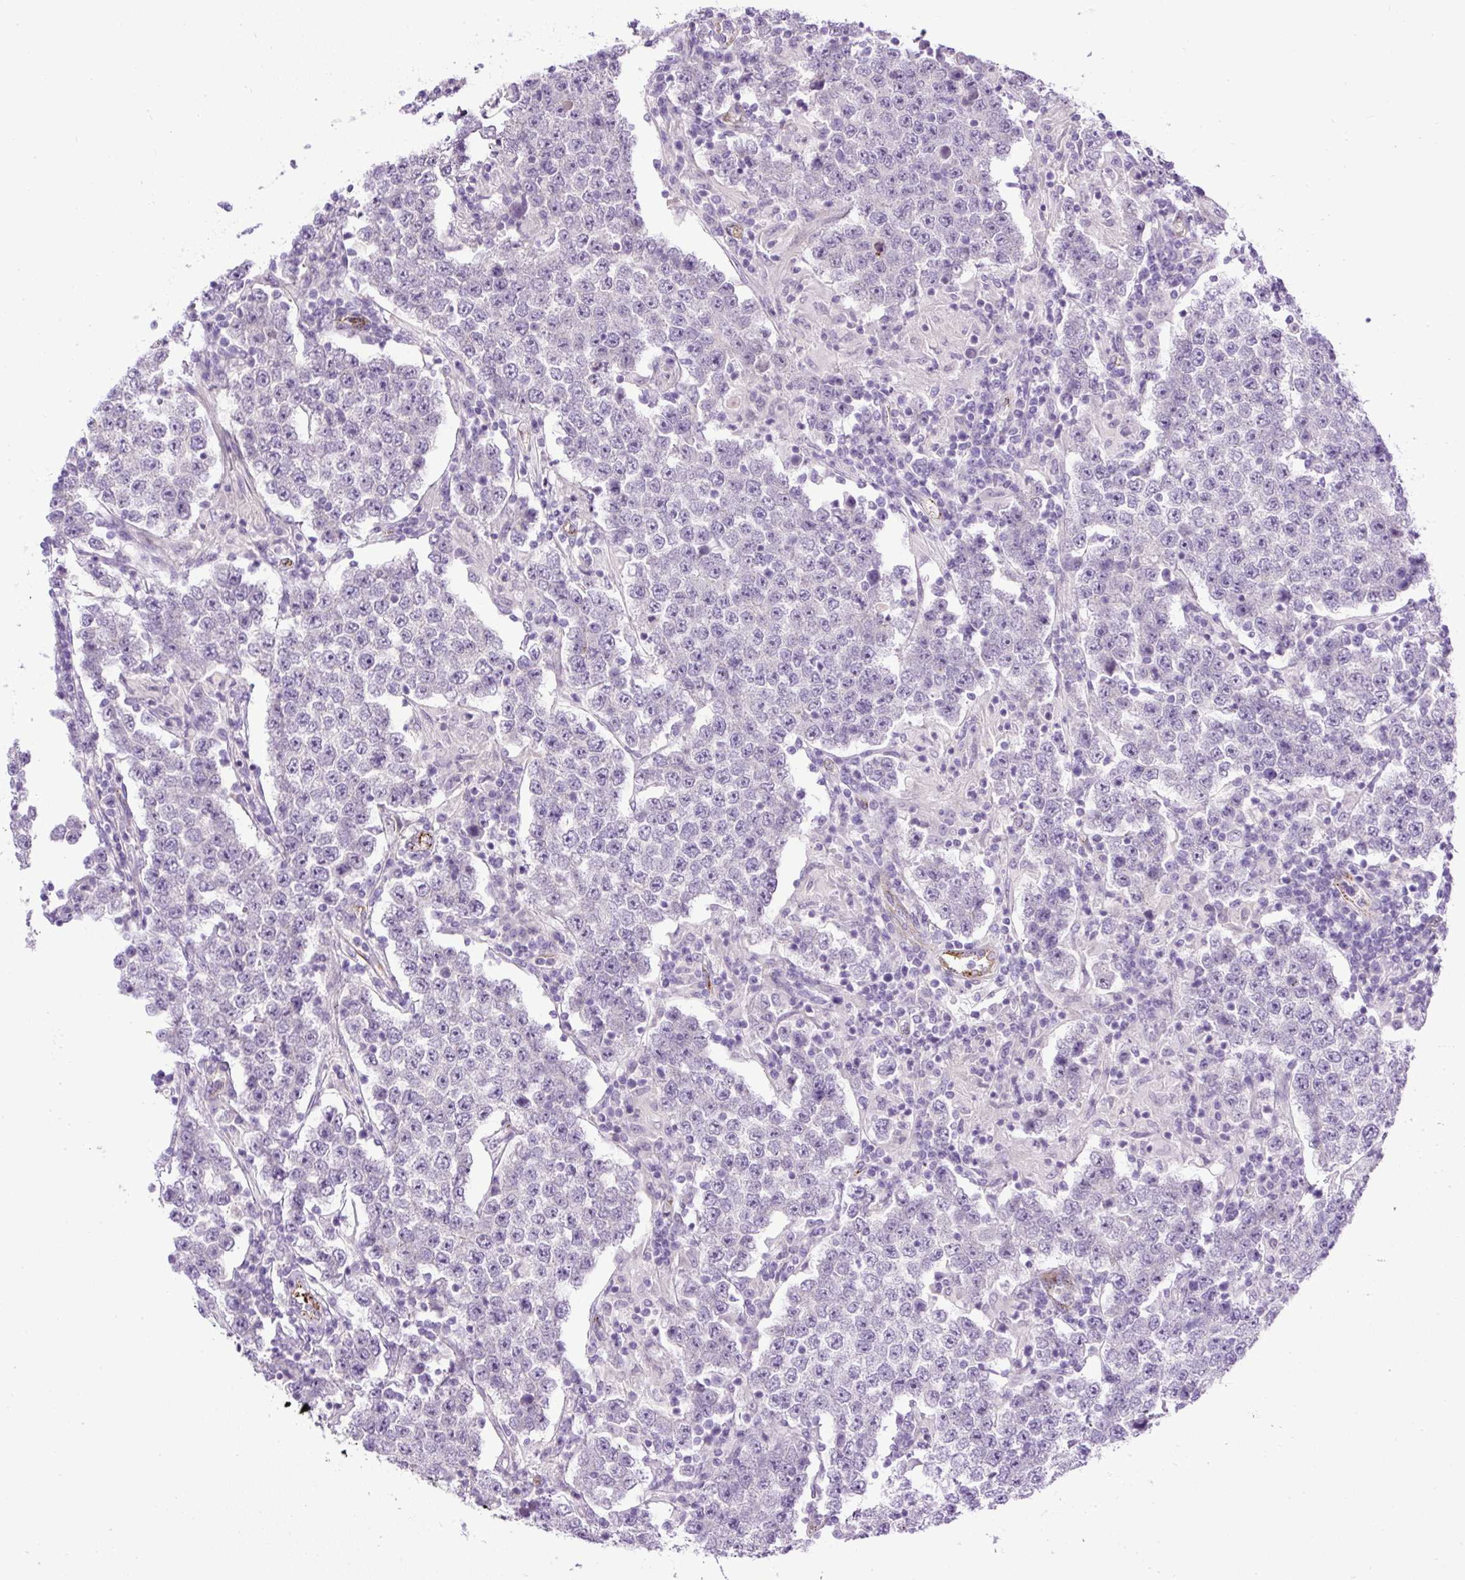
{"staining": {"intensity": "negative", "quantity": "none", "location": "none"}, "tissue": "testis cancer", "cell_type": "Tumor cells", "image_type": "cancer", "snomed": [{"axis": "morphology", "description": "Normal tissue, NOS"}, {"axis": "morphology", "description": "Urothelial carcinoma, High grade"}, {"axis": "morphology", "description": "Seminoma, NOS"}, {"axis": "morphology", "description": "Carcinoma, Embryonal, NOS"}, {"axis": "topography", "description": "Urinary bladder"}, {"axis": "topography", "description": "Testis"}], "caption": "IHC image of human testis cancer stained for a protein (brown), which exhibits no staining in tumor cells.", "gene": "LEFTY2", "patient": {"sex": "male", "age": 41}}